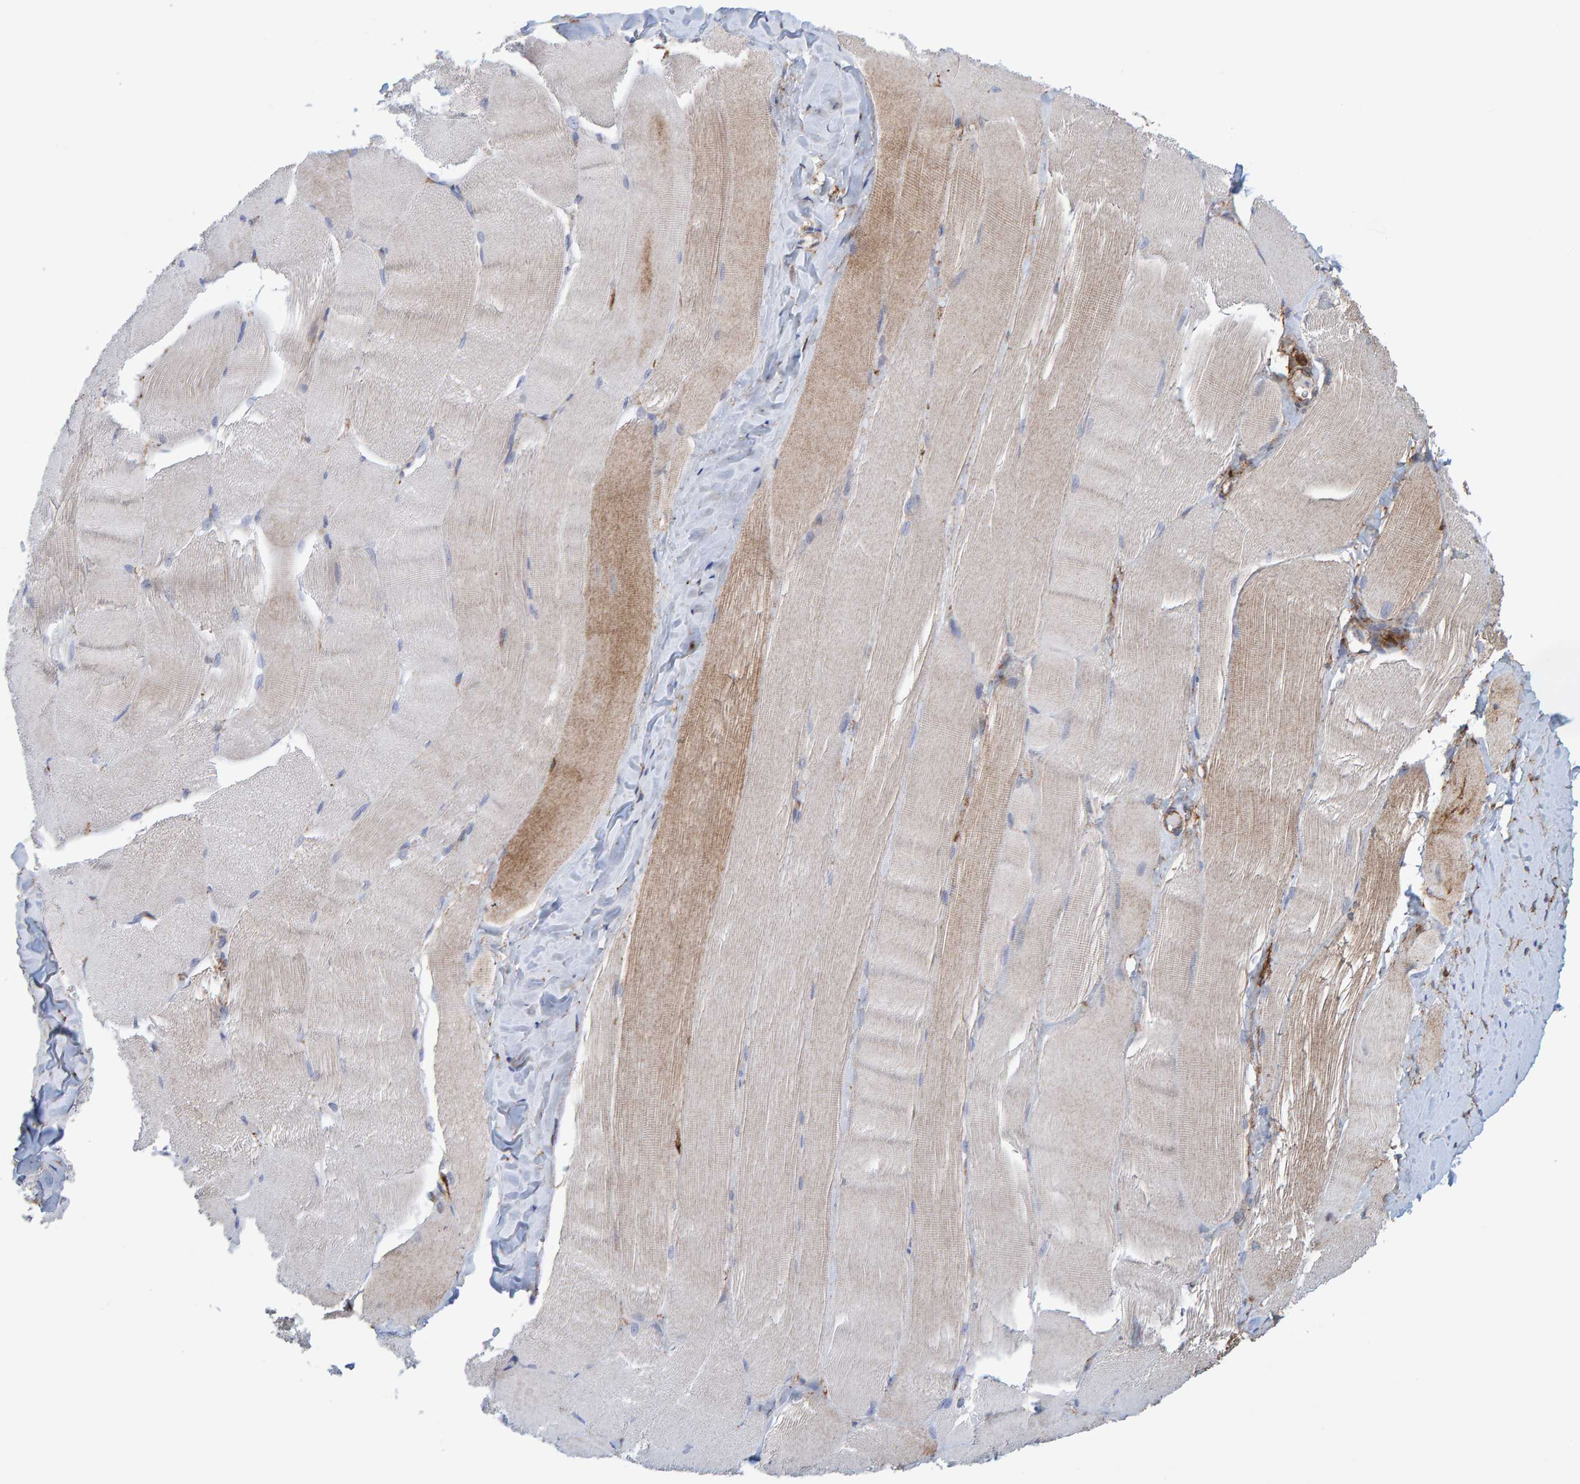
{"staining": {"intensity": "weak", "quantity": "<25%", "location": "cytoplasmic/membranous"}, "tissue": "skeletal muscle", "cell_type": "Myocytes", "image_type": "normal", "snomed": [{"axis": "morphology", "description": "Normal tissue, NOS"}, {"axis": "morphology", "description": "Squamous cell carcinoma, NOS"}, {"axis": "topography", "description": "Skeletal muscle"}], "caption": "The immunohistochemistry (IHC) histopathology image has no significant expression in myocytes of skeletal muscle.", "gene": "MVP", "patient": {"sex": "male", "age": 51}}